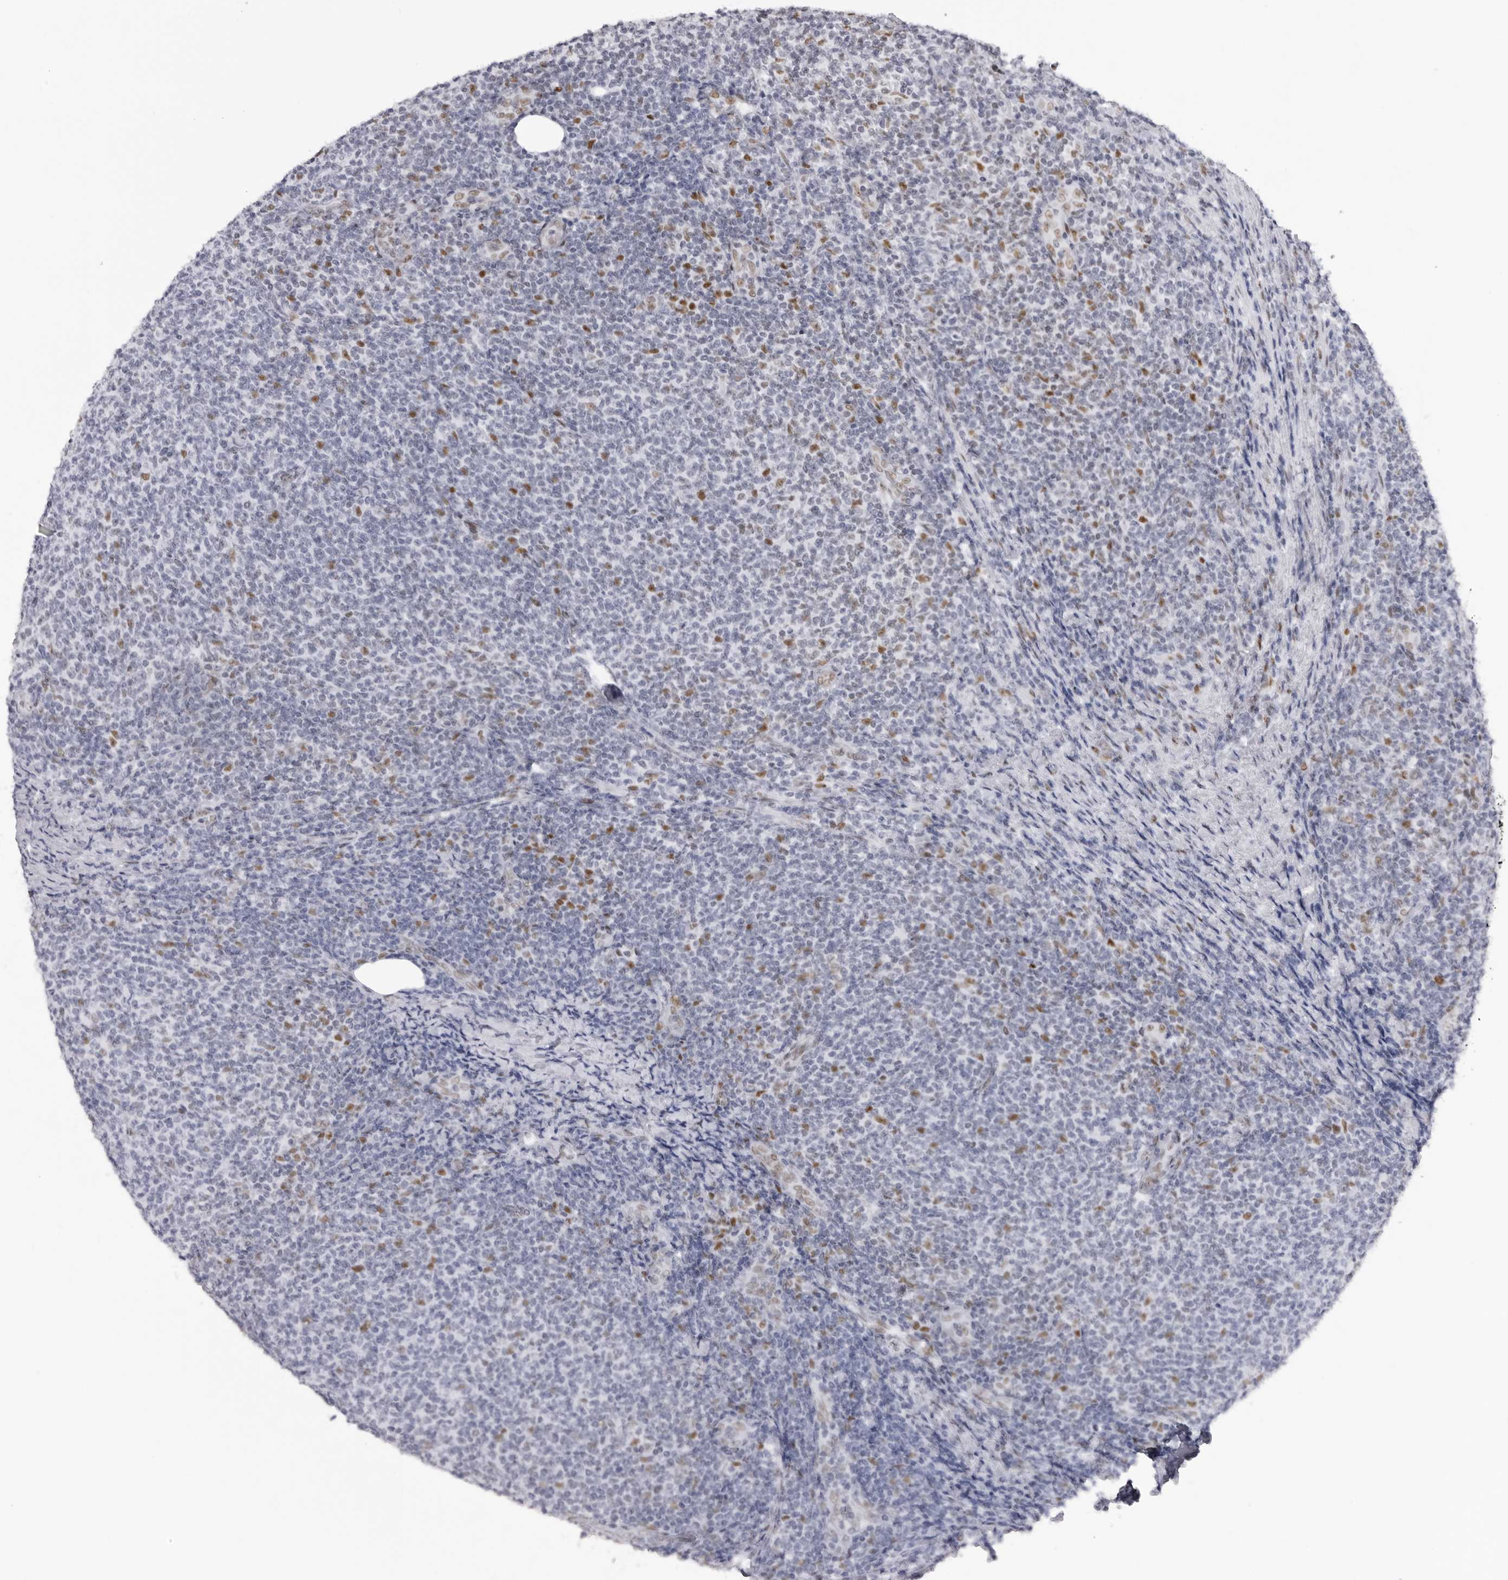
{"staining": {"intensity": "negative", "quantity": "none", "location": "none"}, "tissue": "lymphoma", "cell_type": "Tumor cells", "image_type": "cancer", "snomed": [{"axis": "morphology", "description": "Malignant lymphoma, non-Hodgkin's type, Low grade"}, {"axis": "topography", "description": "Lymph node"}], "caption": "Immunohistochemistry (IHC) micrograph of neoplastic tissue: human lymphoma stained with DAB displays no significant protein expression in tumor cells. Nuclei are stained in blue.", "gene": "IRF2BP2", "patient": {"sex": "male", "age": 66}}